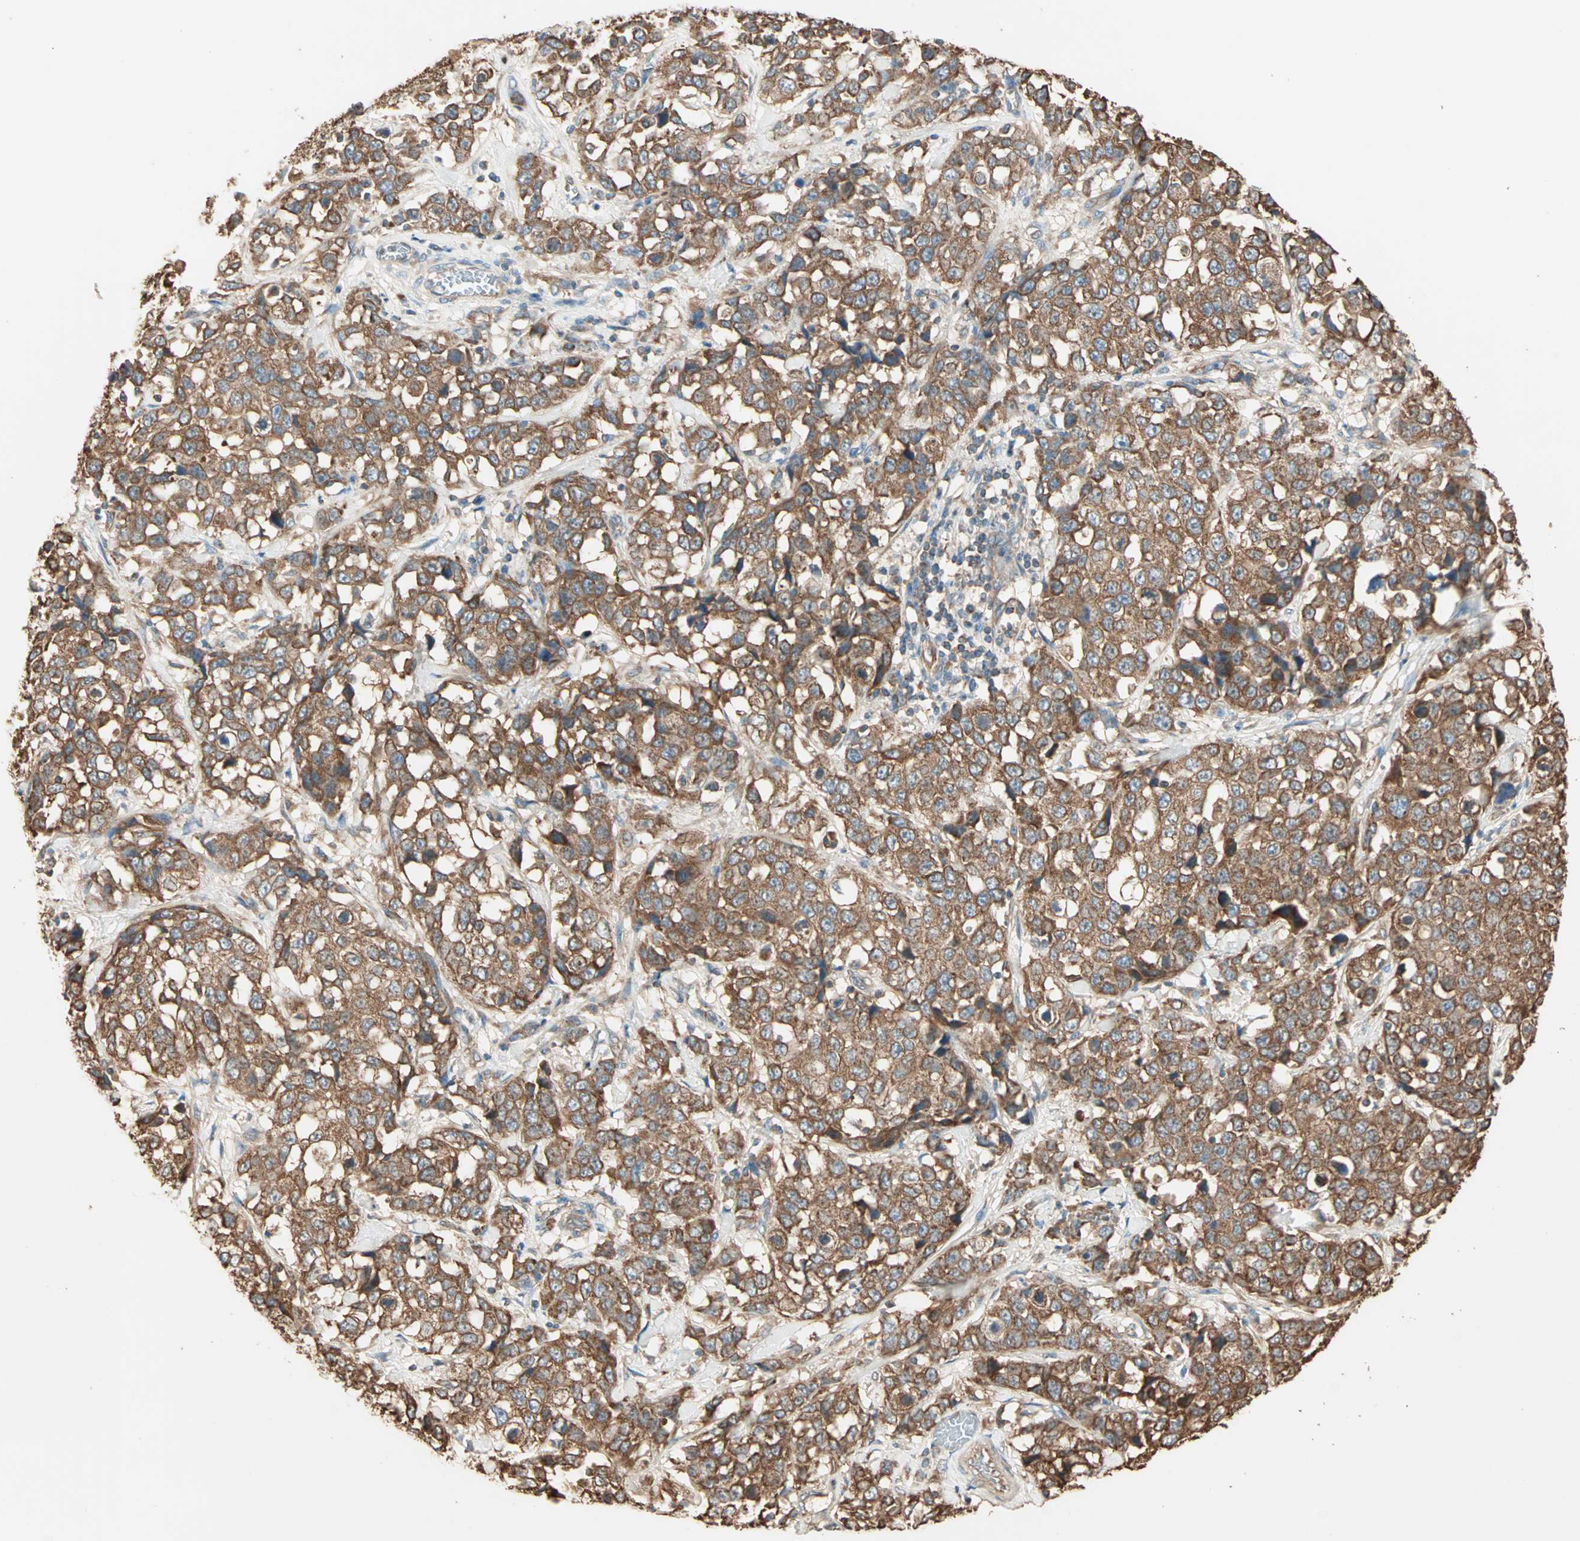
{"staining": {"intensity": "strong", "quantity": ">75%", "location": "cytoplasmic/membranous"}, "tissue": "stomach cancer", "cell_type": "Tumor cells", "image_type": "cancer", "snomed": [{"axis": "morphology", "description": "Normal tissue, NOS"}, {"axis": "morphology", "description": "Adenocarcinoma, NOS"}, {"axis": "topography", "description": "Stomach"}], "caption": "A photomicrograph showing strong cytoplasmic/membranous positivity in about >75% of tumor cells in stomach cancer, as visualized by brown immunohistochemical staining.", "gene": "EIF4G2", "patient": {"sex": "male", "age": 48}}